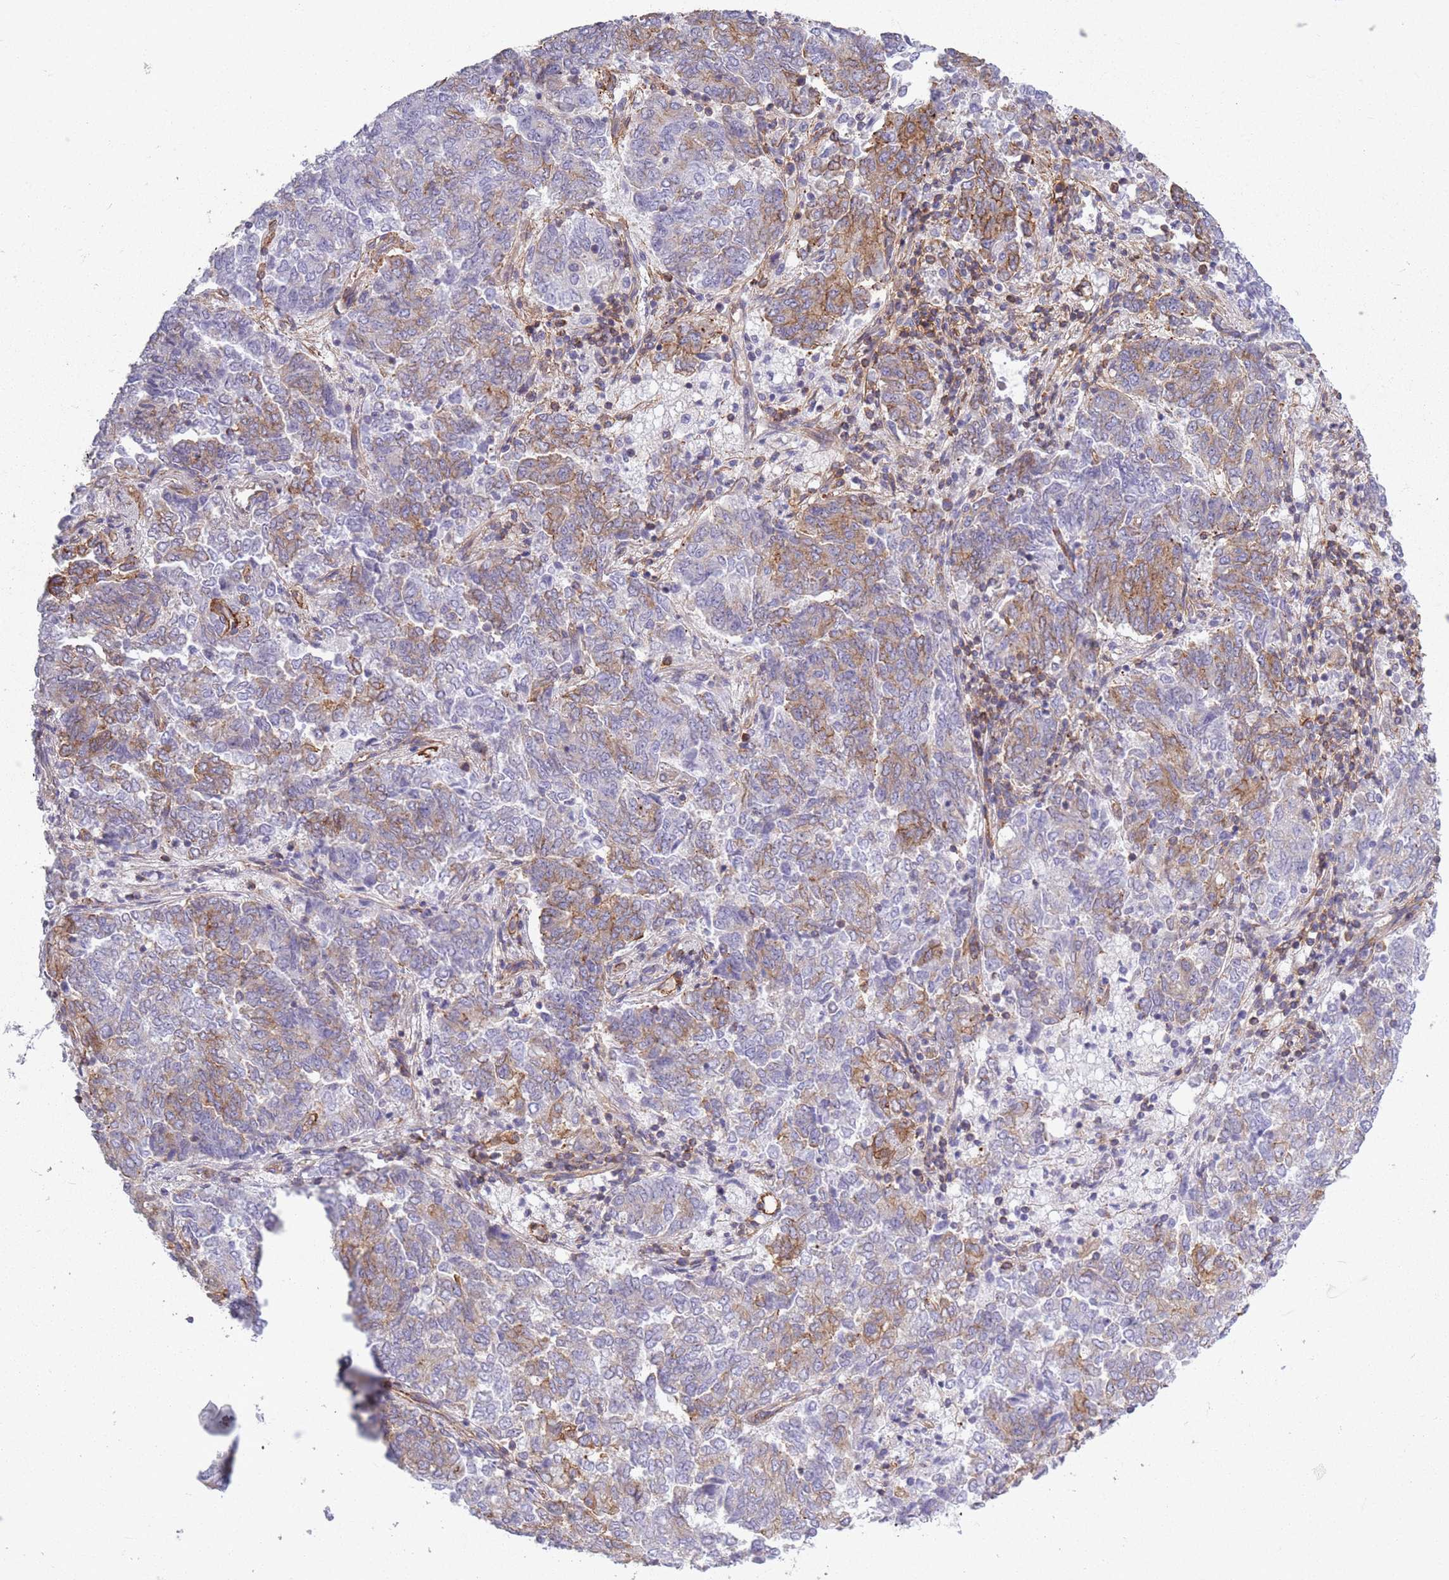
{"staining": {"intensity": "moderate", "quantity": "25%-75%", "location": "cytoplasmic/membranous"}, "tissue": "endometrial cancer", "cell_type": "Tumor cells", "image_type": "cancer", "snomed": [{"axis": "morphology", "description": "Adenocarcinoma, NOS"}, {"axis": "topography", "description": "Endometrium"}], "caption": "An image of human adenocarcinoma (endometrial) stained for a protein exhibits moderate cytoplasmic/membranous brown staining in tumor cells.", "gene": "ADD1", "patient": {"sex": "female", "age": 80}}